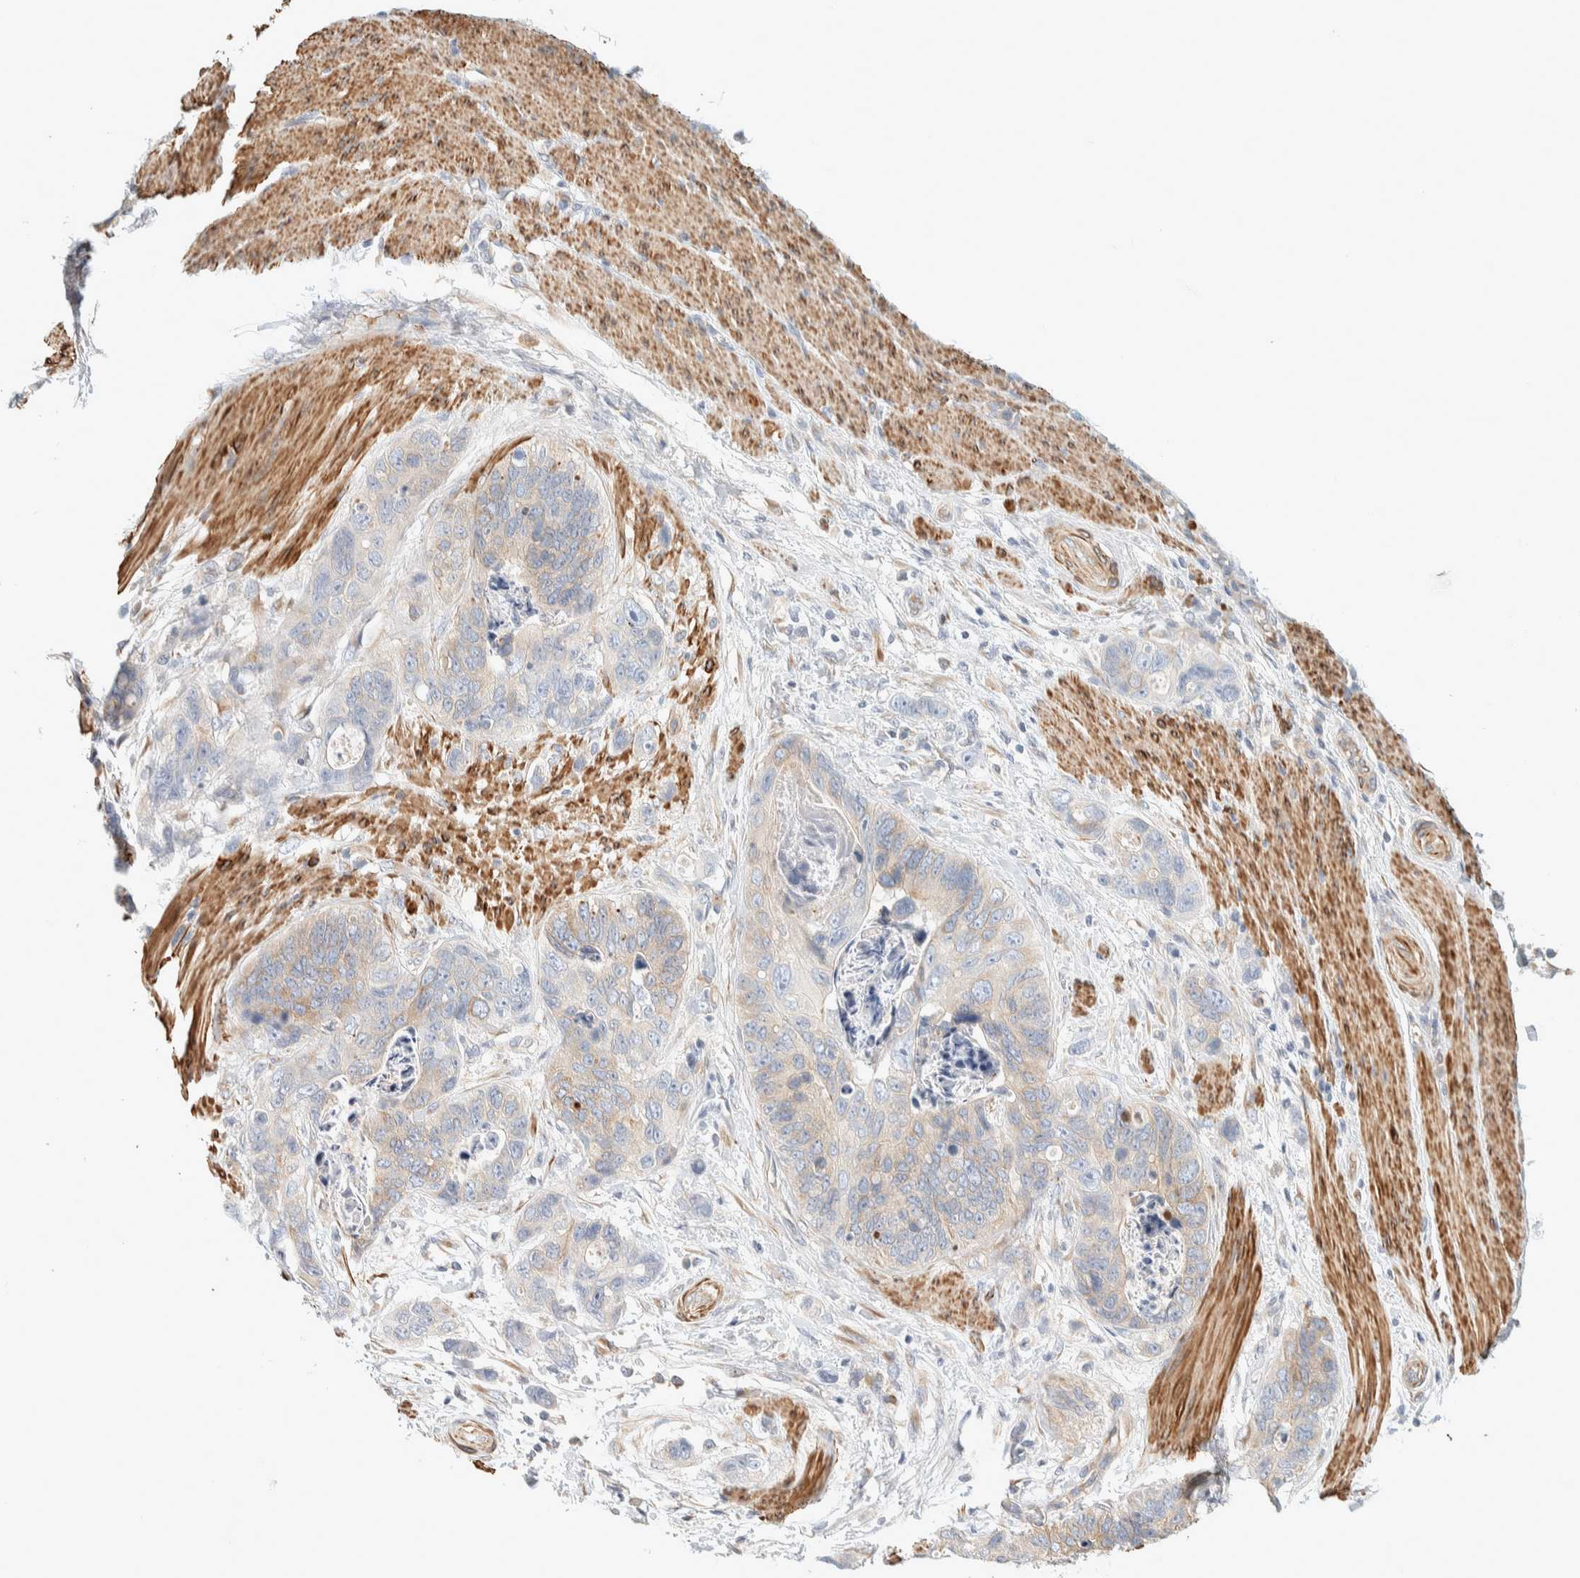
{"staining": {"intensity": "weak", "quantity": "<25%", "location": "cytoplasmic/membranous"}, "tissue": "stomach cancer", "cell_type": "Tumor cells", "image_type": "cancer", "snomed": [{"axis": "morphology", "description": "Normal tissue, NOS"}, {"axis": "morphology", "description": "Adenocarcinoma, NOS"}, {"axis": "topography", "description": "Stomach"}], "caption": "This is an IHC histopathology image of human stomach adenocarcinoma. There is no staining in tumor cells.", "gene": "CDR2", "patient": {"sex": "female", "age": 89}}